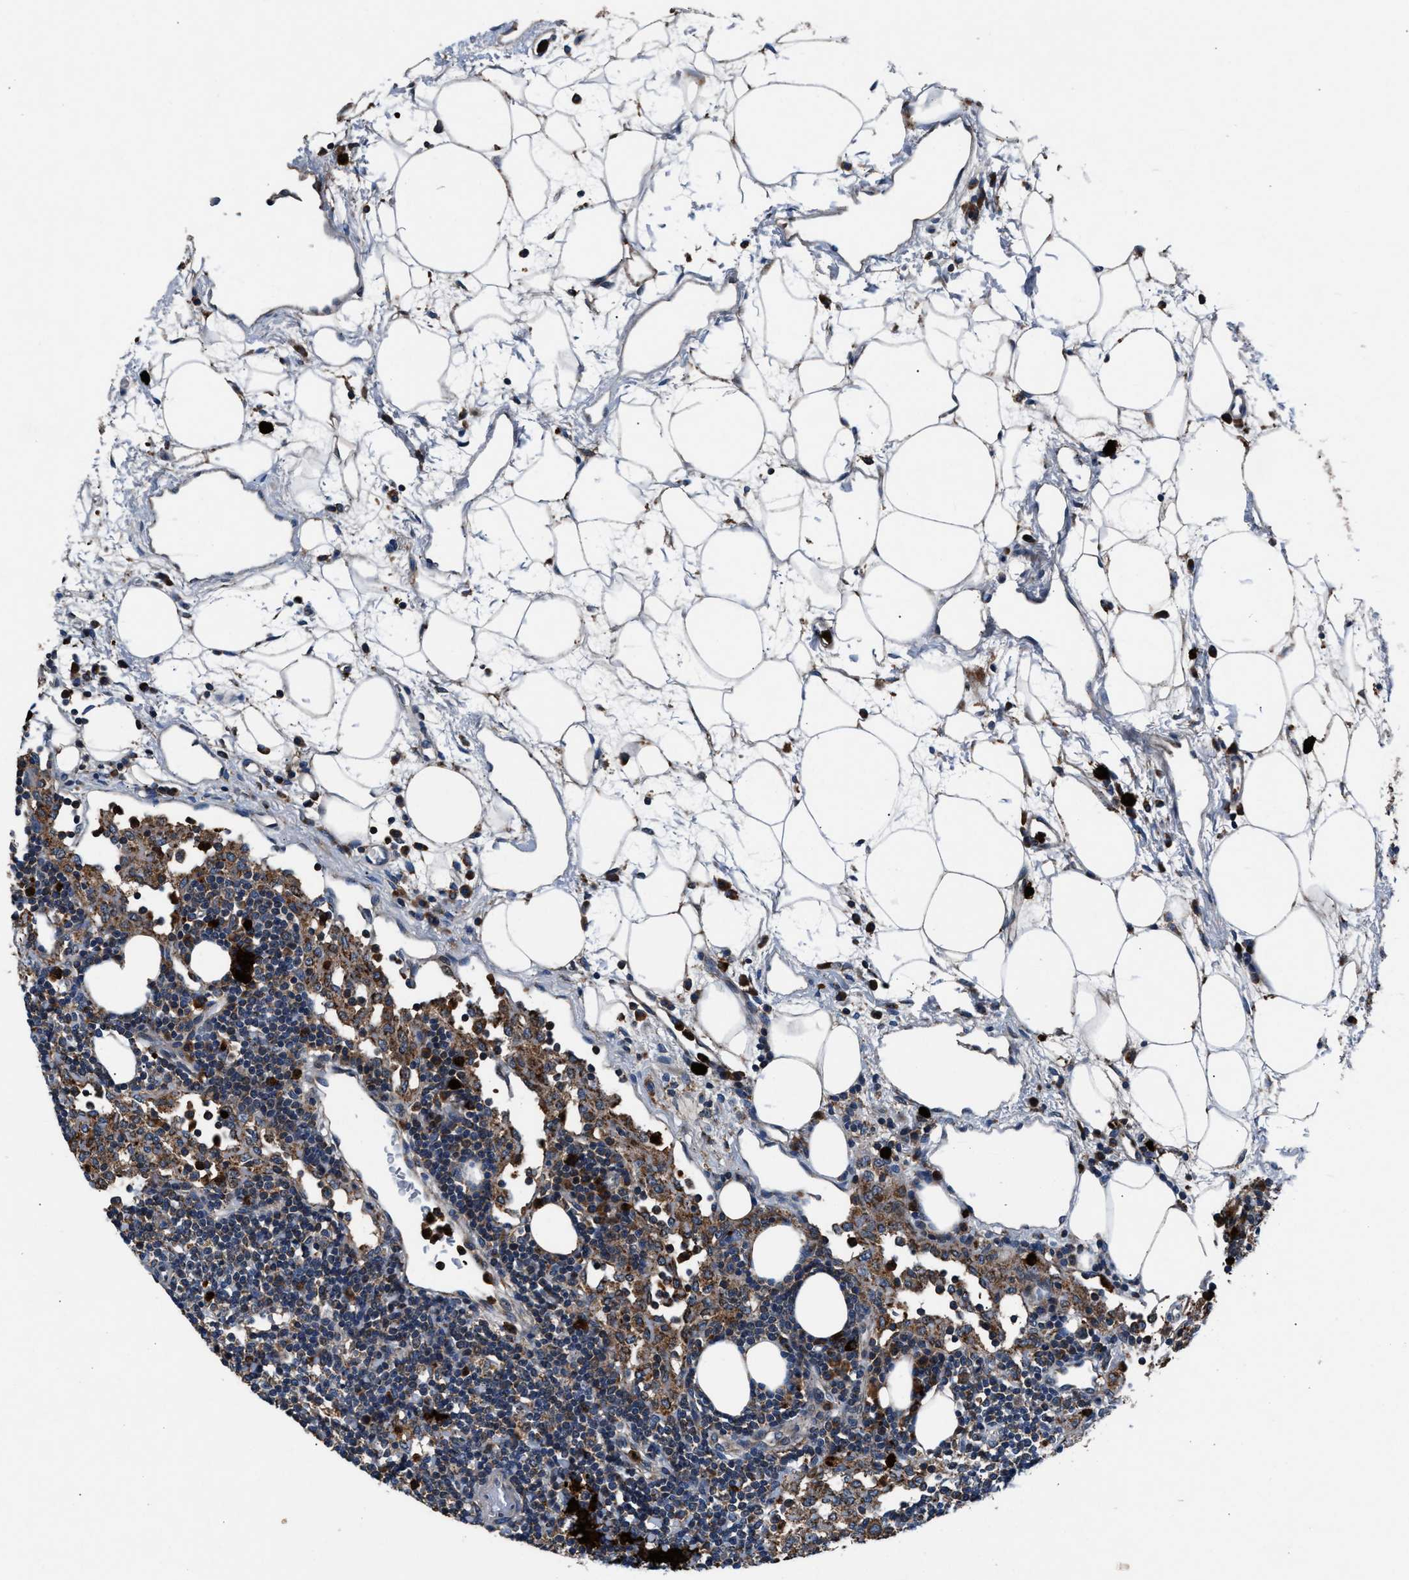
{"staining": {"intensity": "moderate", "quantity": "<25%", "location": "cytoplasmic/membranous"}, "tissue": "lymph node", "cell_type": "Germinal center cells", "image_type": "normal", "snomed": [{"axis": "morphology", "description": "Normal tissue, NOS"}, {"axis": "morphology", "description": "Carcinoid, malignant, NOS"}, {"axis": "topography", "description": "Lymph node"}], "caption": "Lymph node stained with immunohistochemistry (IHC) shows moderate cytoplasmic/membranous staining in about <25% of germinal center cells.", "gene": "FAM221A", "patient": {"sex": "male", "age": 47}}